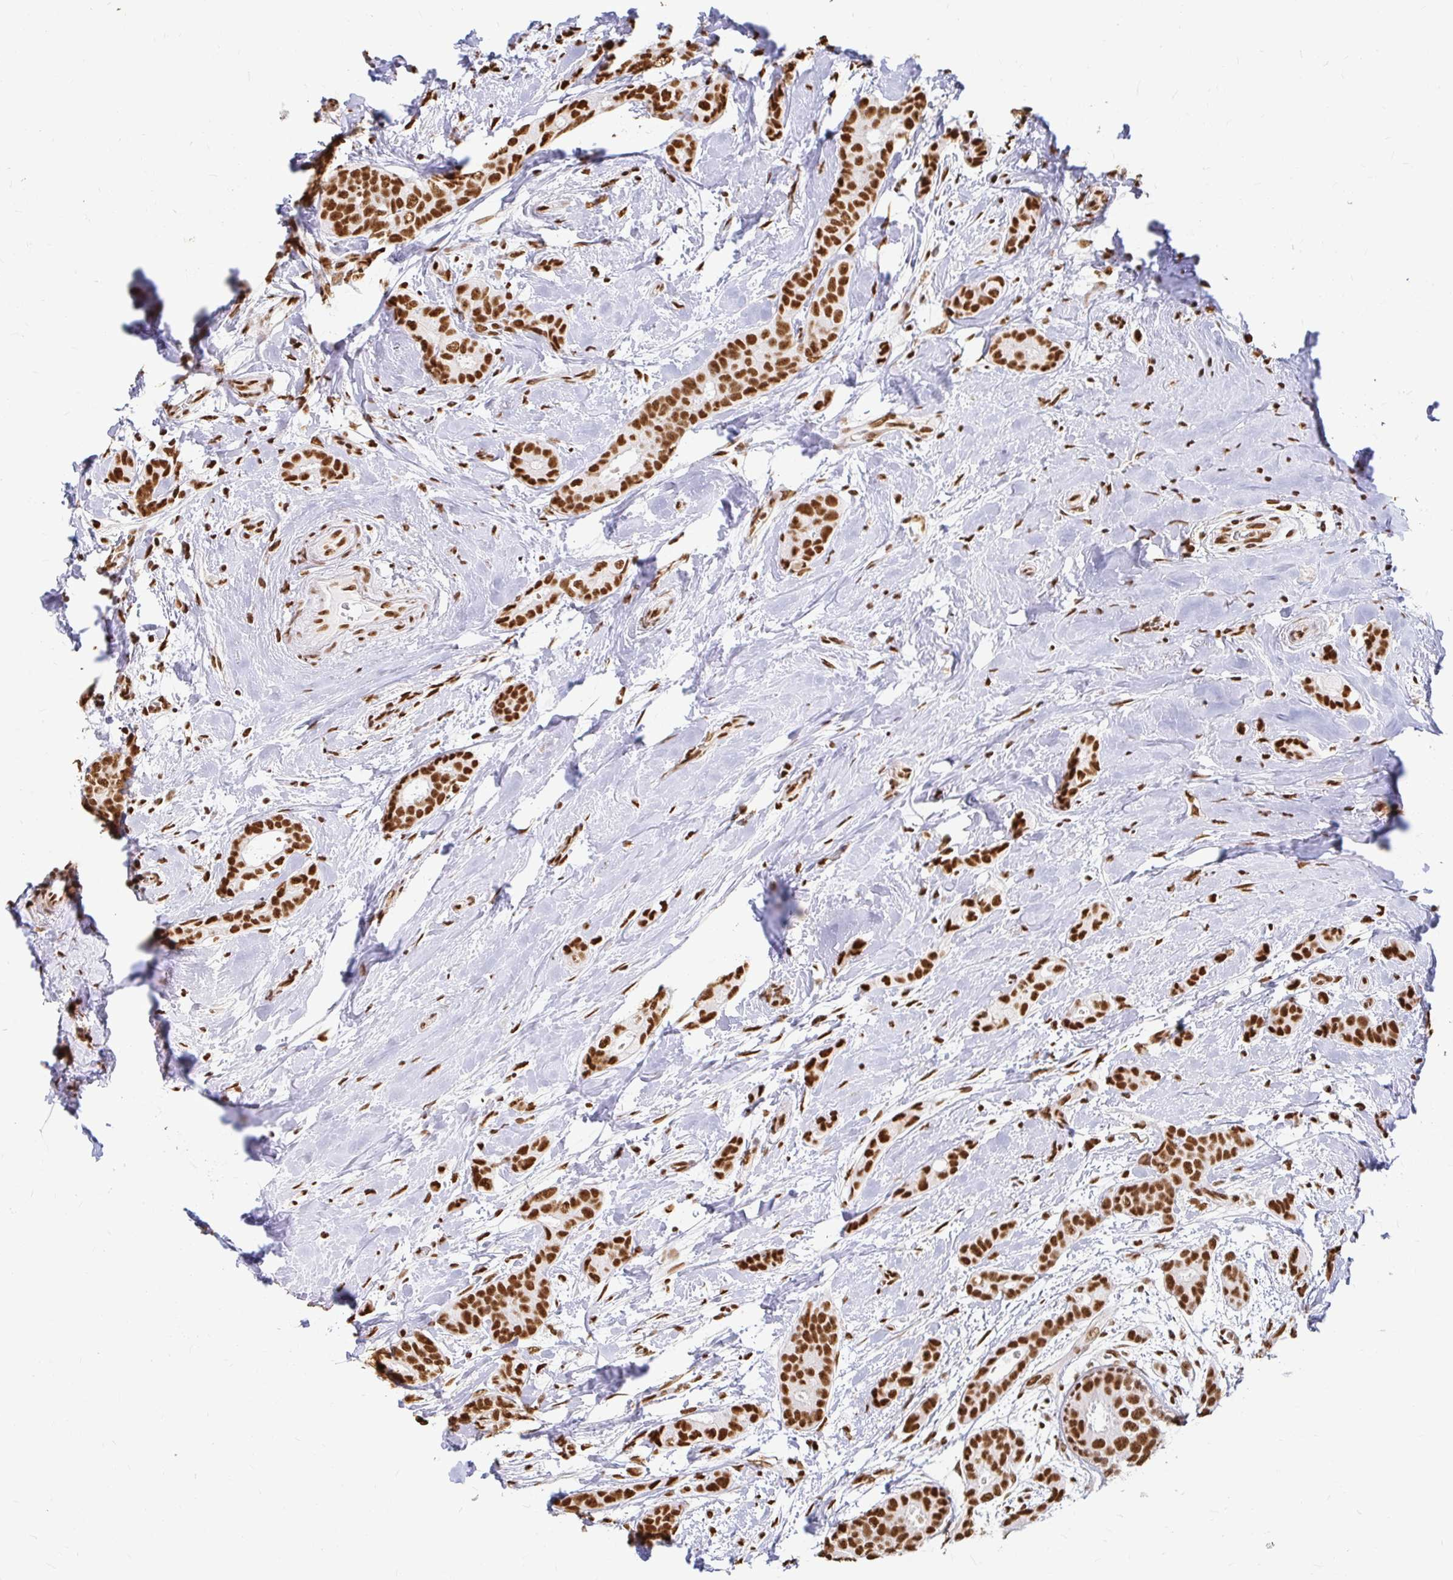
{"staining": {"intensity": "strong", "quantity": ">75%", "location": "nuclear"}, "tissue": "breast cancer", "cell_type": "Tumor cells", "image_type": "cancer", "snomed": [{"axis": "morphology", "description": "Duct carcinoma"}, {"axis": "topography", "description": "Breast"}], "caption": "A high-resolution image shows IHC staining of breast cancer, which displays strong nuclear positivity in approximately >75% of tumor cells. (IHC, brightfield microscopy, high magnification).", "gene": "HNRNPU", "patient": {"sex": "female", "age": 45}}